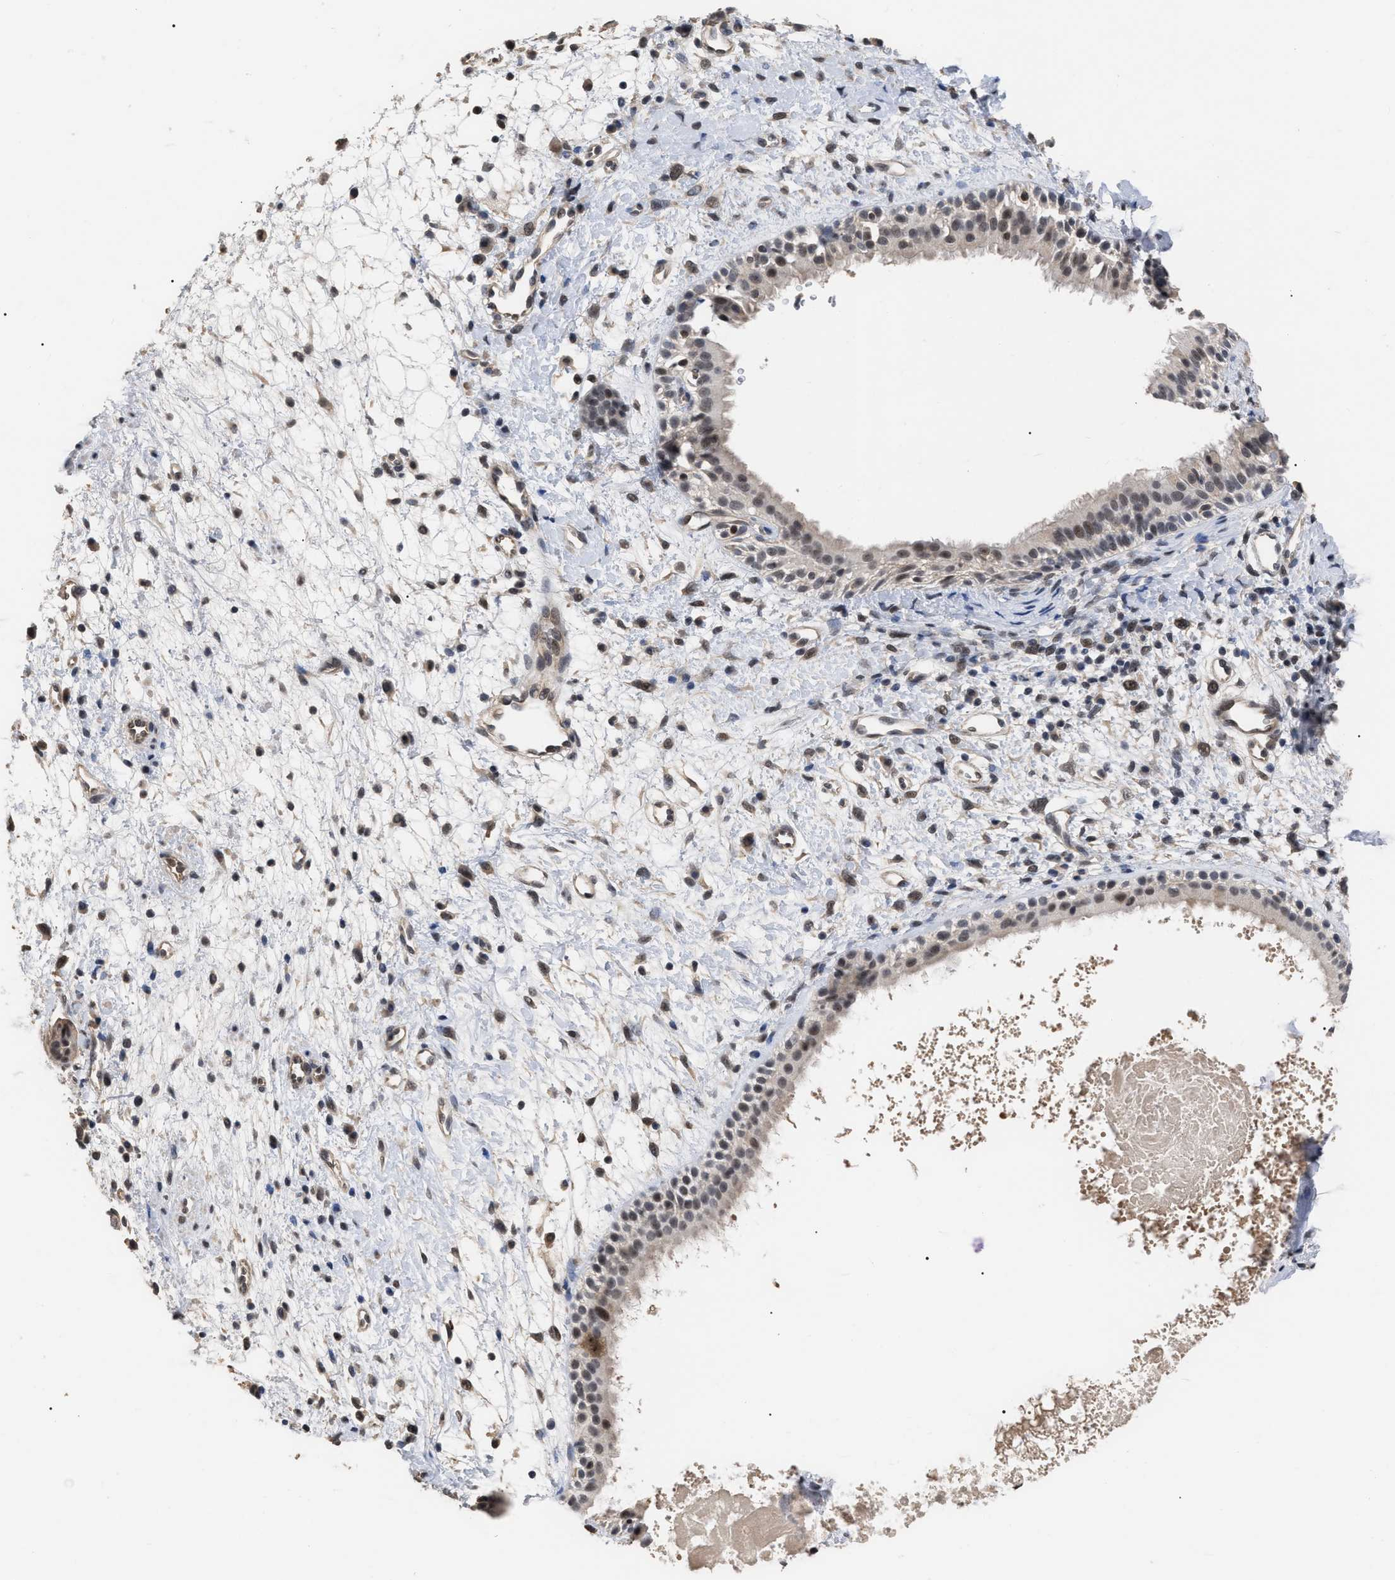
{"staining": {"intensity": "weak", "quantity": ">75%", "location": "cytoplasmic/membranous,nuclear"}, "tissue": "nasopharynx", "cell_type": "Respiratory epithelial cells", "image_type": "normal", "snomed": [{"axis": "morphology", "description": "Normal tissue, NOS"}, {"axis": "topography", "description": "Nasopharynx"}], "caption": "Weak cytoplasmic/membranous,nuclear staining for a protein is seen in approximately >75% of respiratory epithelial cells of benign nasopharynx using immunohistochemistry.", "gene": "JAZF1", "patient": {"sex": "male", "age": 22}}